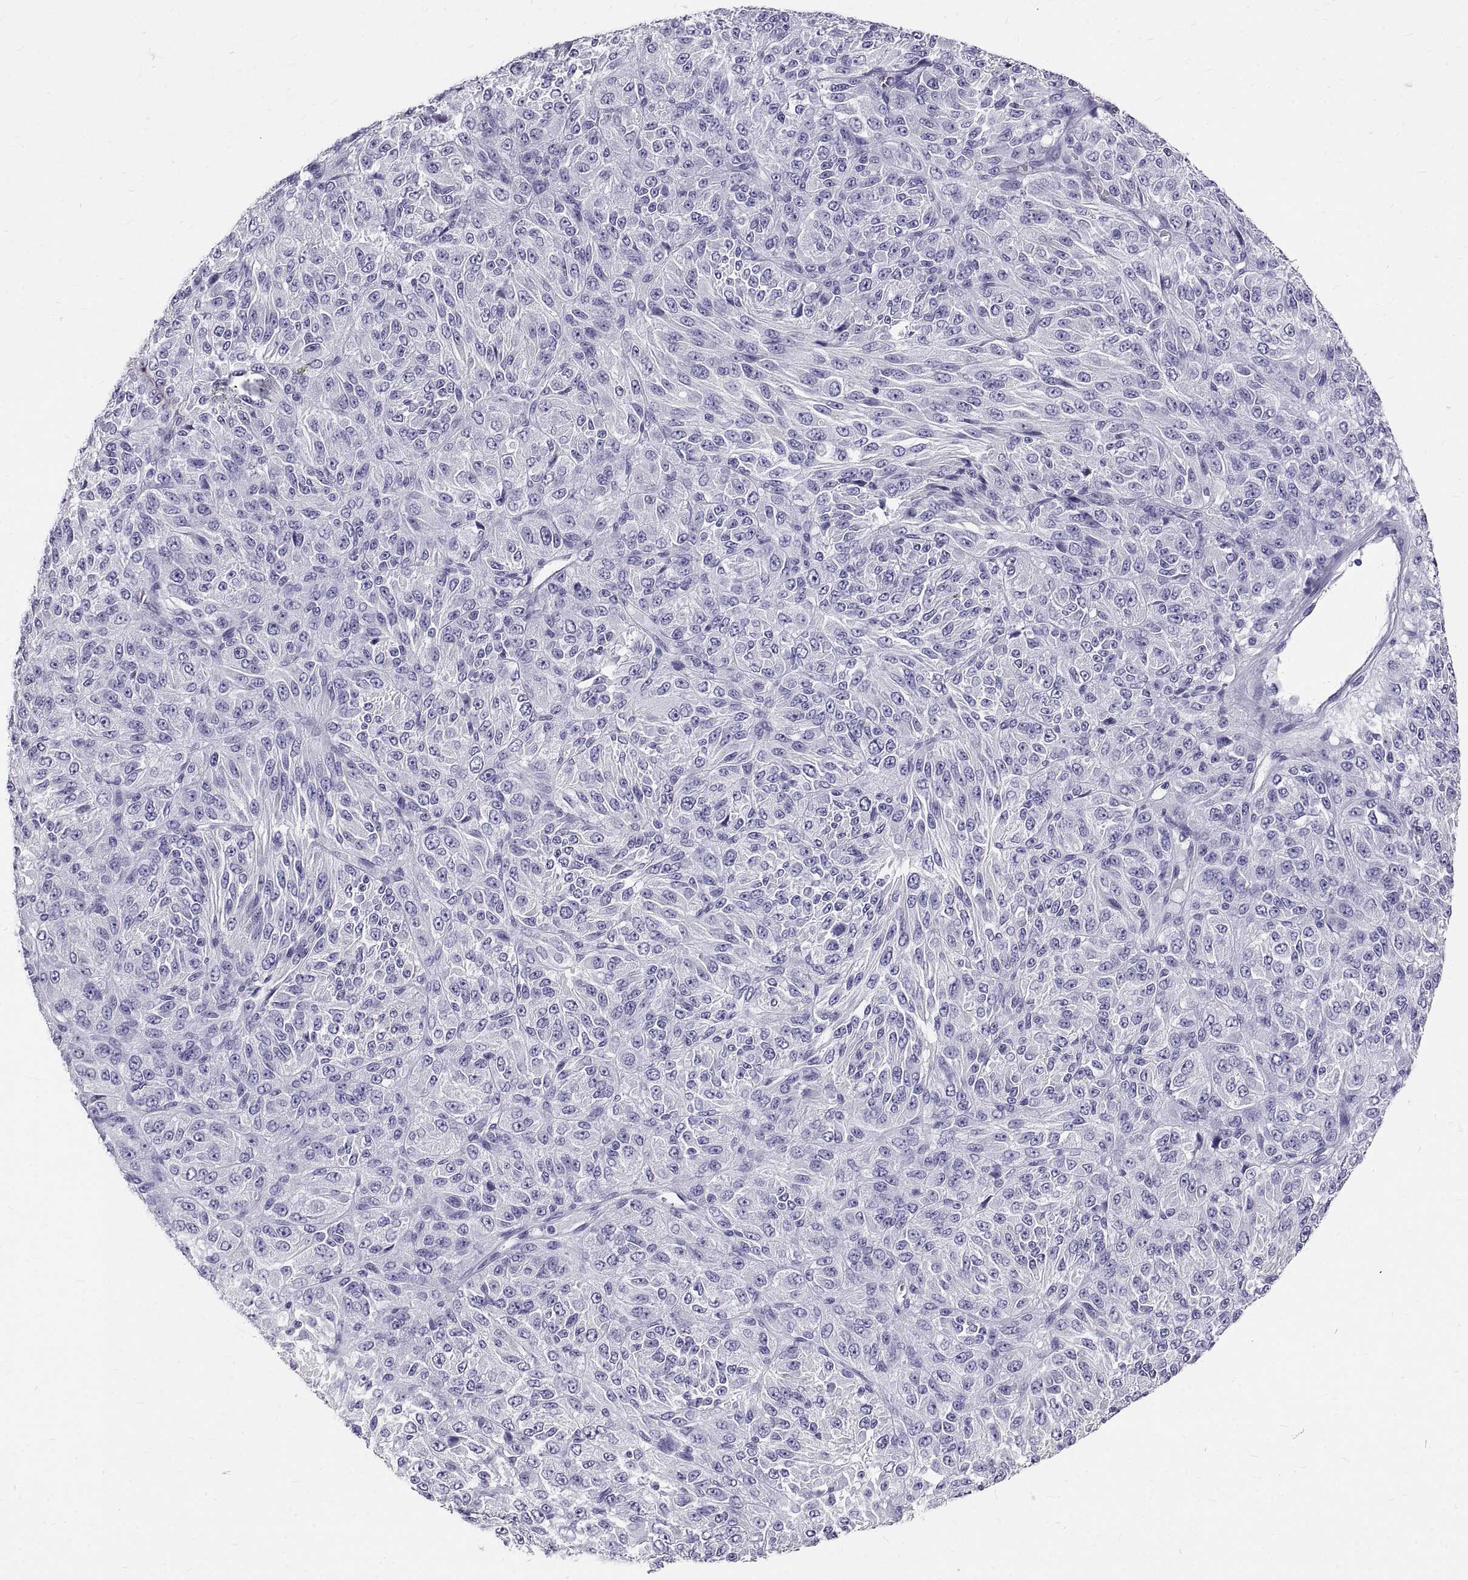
{"staining": {"intensity": "negative", "quantity": "none", "location": "none"}, "tissue": "melanoma", "cell_type": "Tumor cells", "image_type": "cancer", "snomed": [{"axis": "morphology", "description": "Malignant melanoma, Metastatic site"}, {"axis": "topography", "description": "Brain"}], "caption": "Immunohistochemical staining of malignant melanoma (metastatic site) displays no significant positivity in tumor cells. The staining was performed using DAB to visualize the protein expression in brown, while the nuclei were stained in blue with hematoxylin (Magnification: 20x).", "gene": "GNG12", "patient": {"sex": "female", "age": 56}}